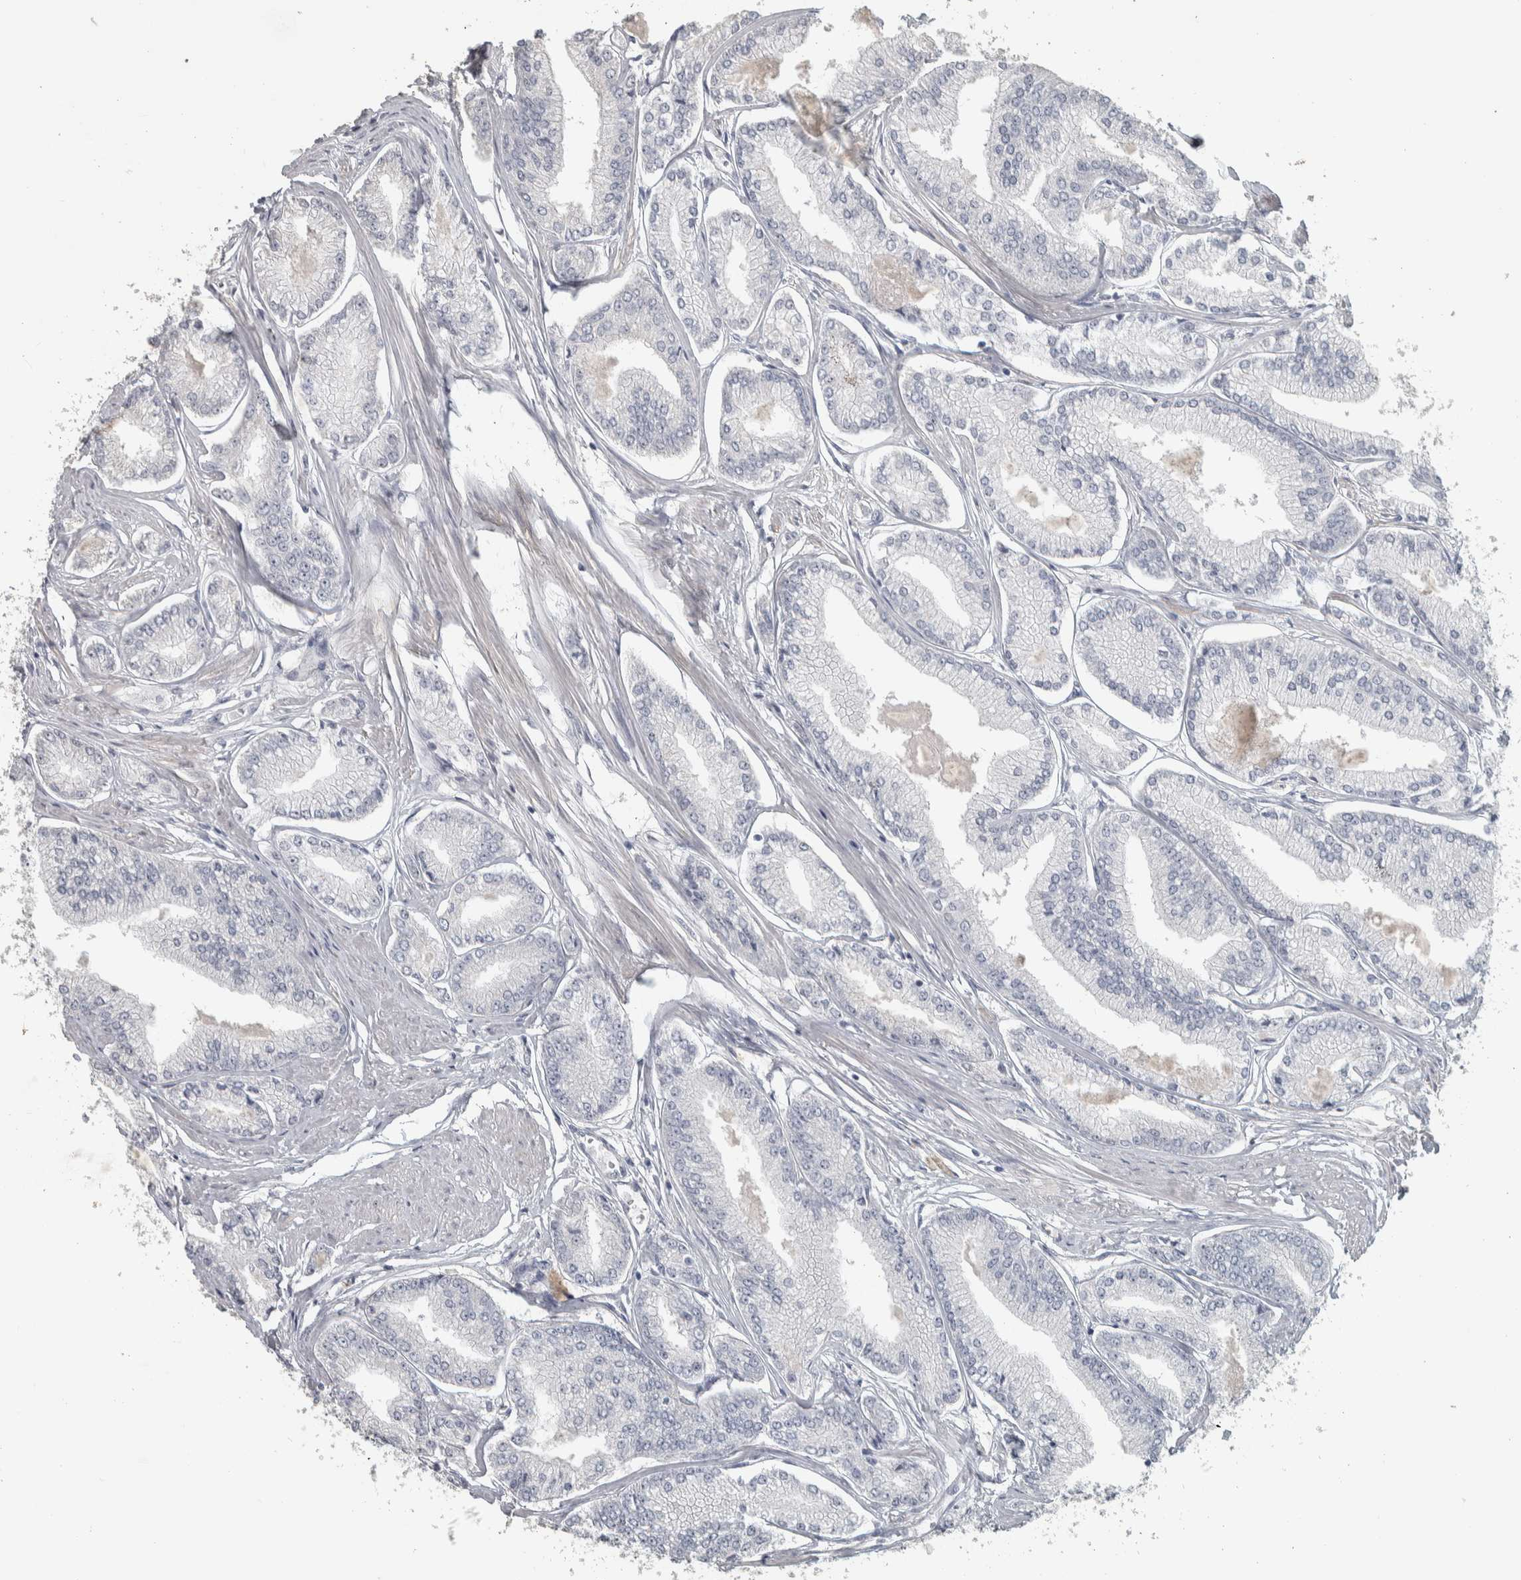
{"staining": {"intensity": "negative", "quantity": "none", "location": "none"}, "tissue": "prostate cancer", "cell_type": "Tumor cells", "image_type": "cancer", "snomed": [{"axis": "morphology", "description": "Adenocarcinoma, Low grade"}, {"axis": "topography", "description": "Prostate"}], "caption": "There is no significant staining in tumor cells of prostate cancer.", "gene": "DCAF10", "patient": {"sex": "male", "age": 52}}